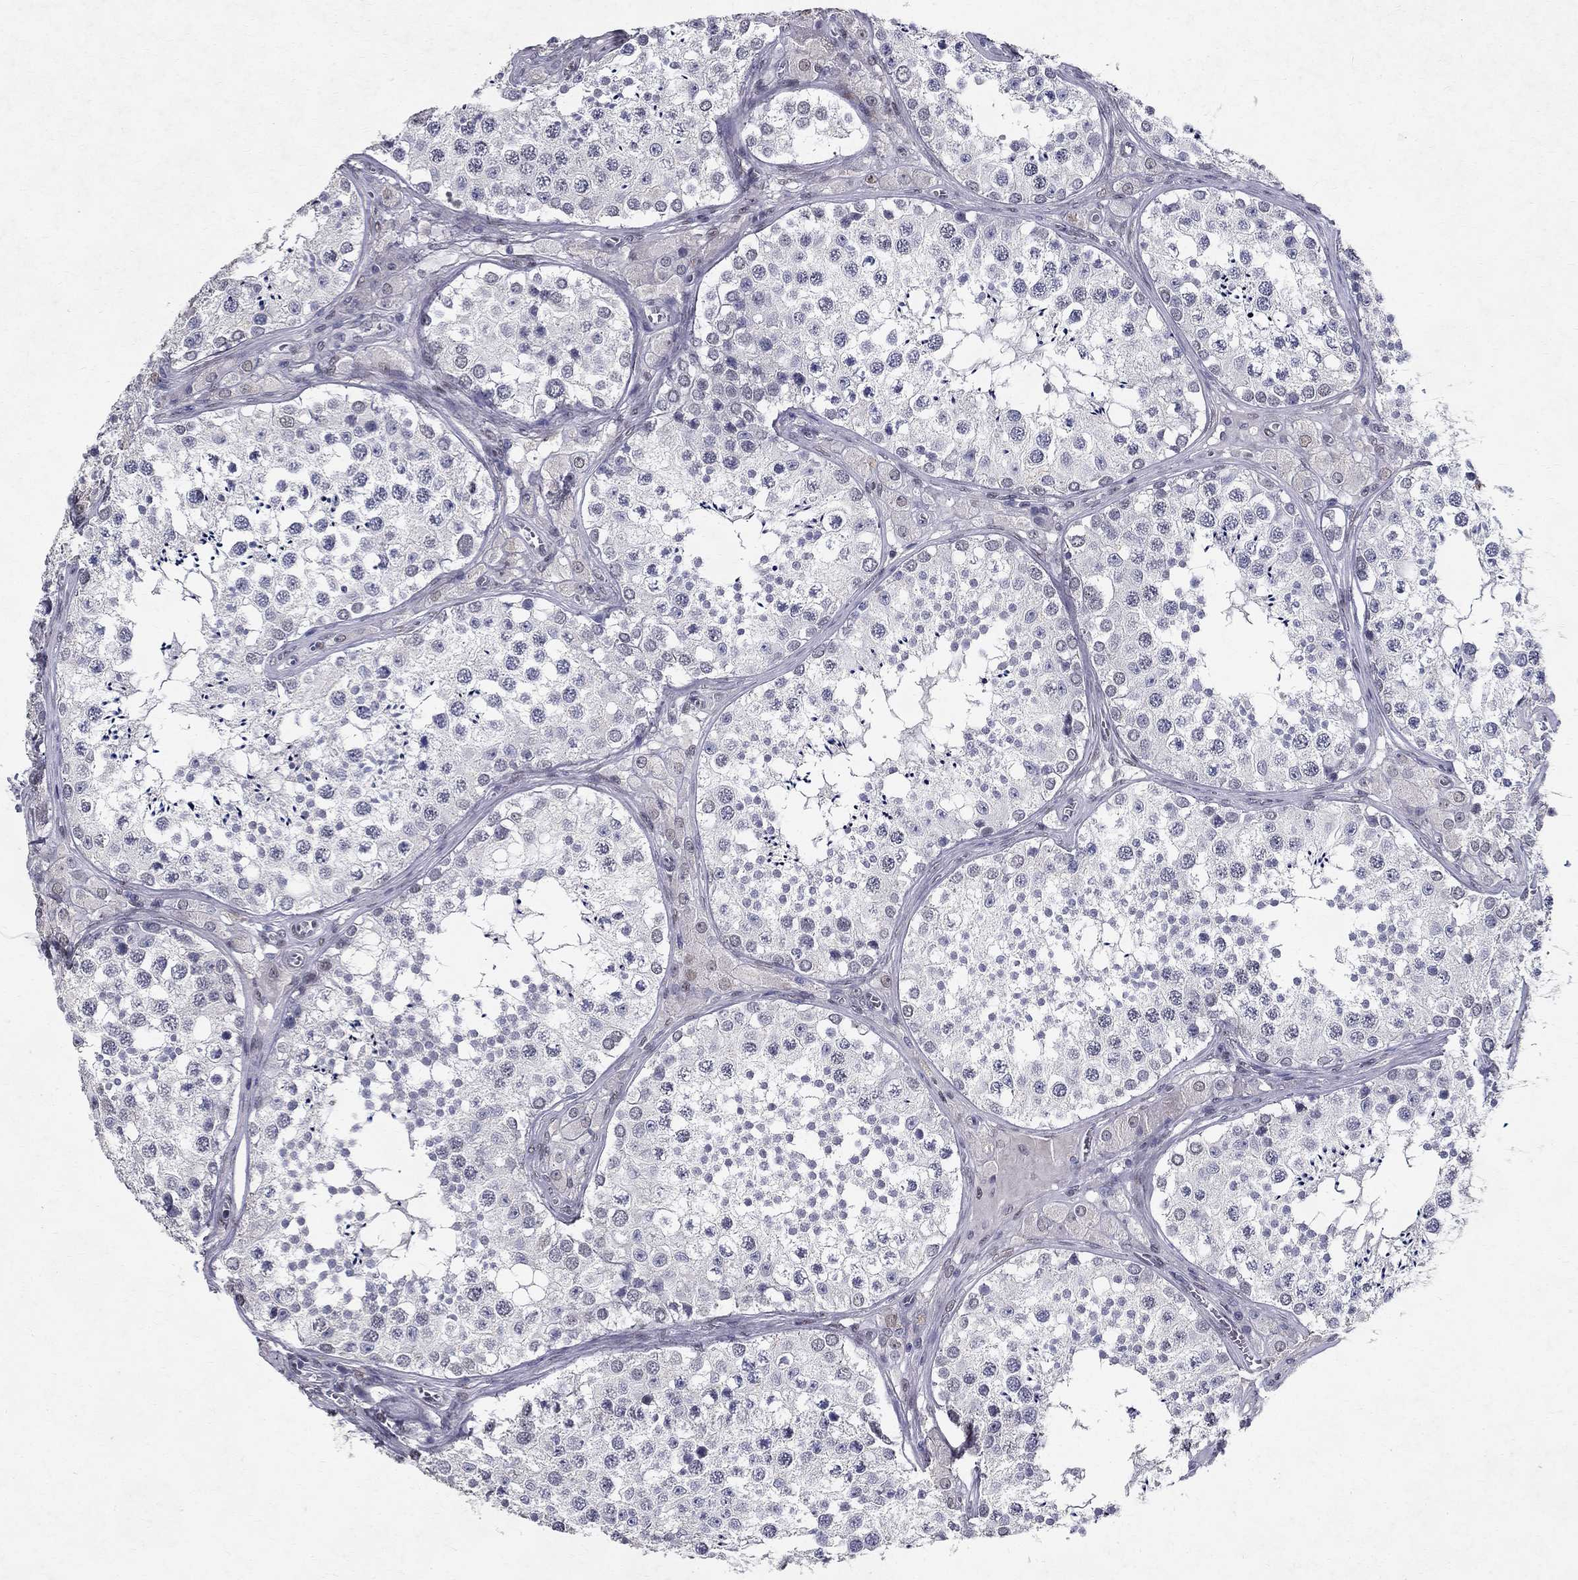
{"staining": {"intensity": "negative", "quantity": "none", "location": "none"}, "tissue": "testis", "cell_type": "Cells in seminiferous ducts", "image_type": "normal", "snomed": [{"axis": "morphology", "description": "Normal tissue, NOS"}, {"axis": "topography", "description": "Testis"}], "caption": "Immunohistochemistry (IHC) photomicrograph of benign testis stained for a protein (brown), which displays no staining in cells in seminiferous ducts. Brightfield microscopy of immunohistochemistry (IHC) stained with DAB (3,3'-diaminobenzidine) (brown) and hematoxylin (blue), captured at high magnification.", "gene": "RBFOX1", "patient": {"sex": "male", "age": 34}}